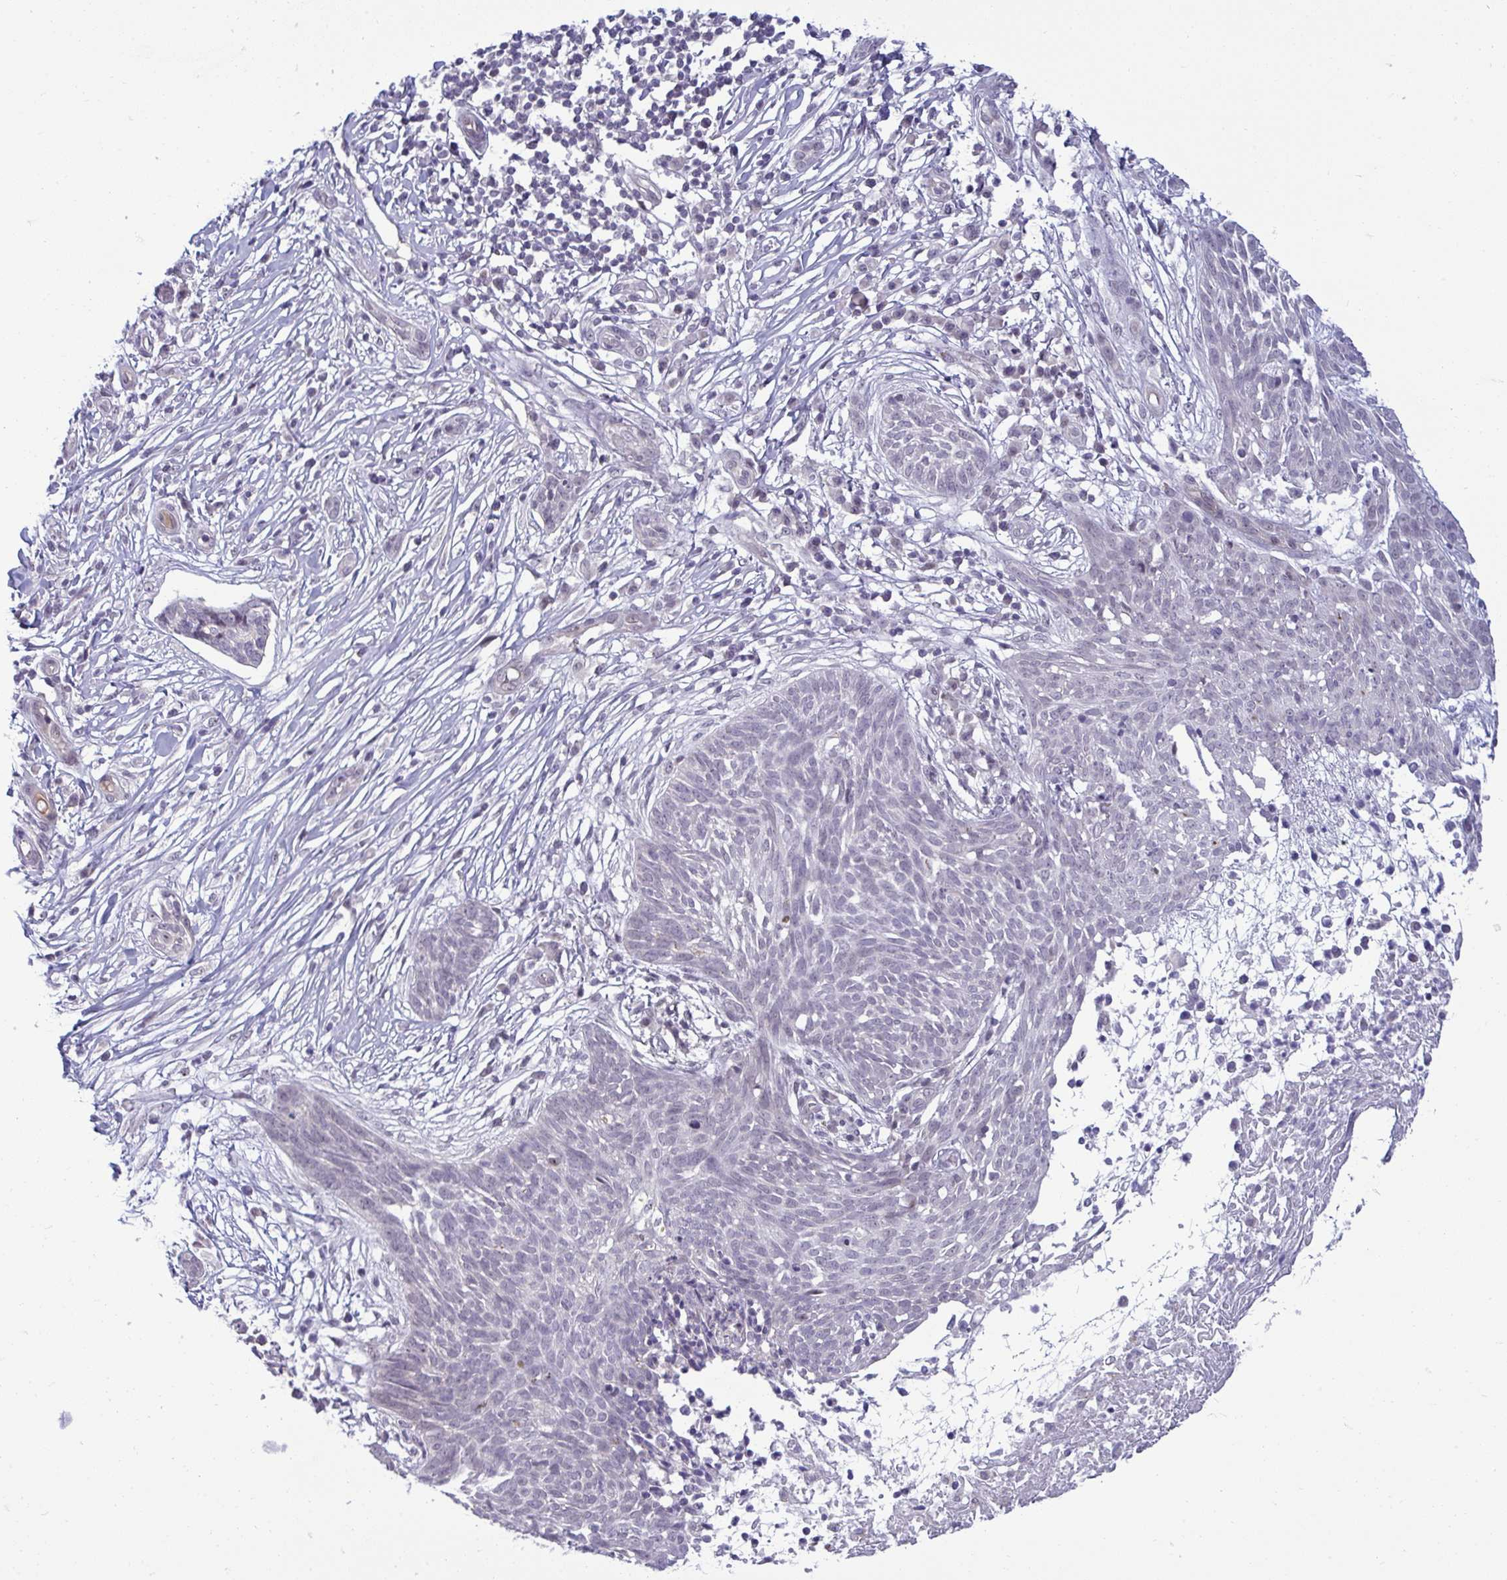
{"staining": {"intensity": "negative", "quantity": "none", "location": "none"}, "tissue": "skin cancer", "cell_type": "Tumor cells", "image_type": "cancer", "snomed": [{"axis": "morphology", "description": "Basal cell carcinoma"}, {"axis": "topography", "description": "Skin"}, {"axis": "topography", "description": "Skin, foot"}], "caption": "Basal cell carcinoma (skin) was stained to show a protein in brown. There is no significant expression in tumor cells. (Stains: DAB (3,3'-diaminobenzidine) IHC with hematoxylin counter stain, Microscopy: brightfield microscopy at high magnification).", "gene": "RNASEH1", "patient": {"sex": "female", "age": 86}}